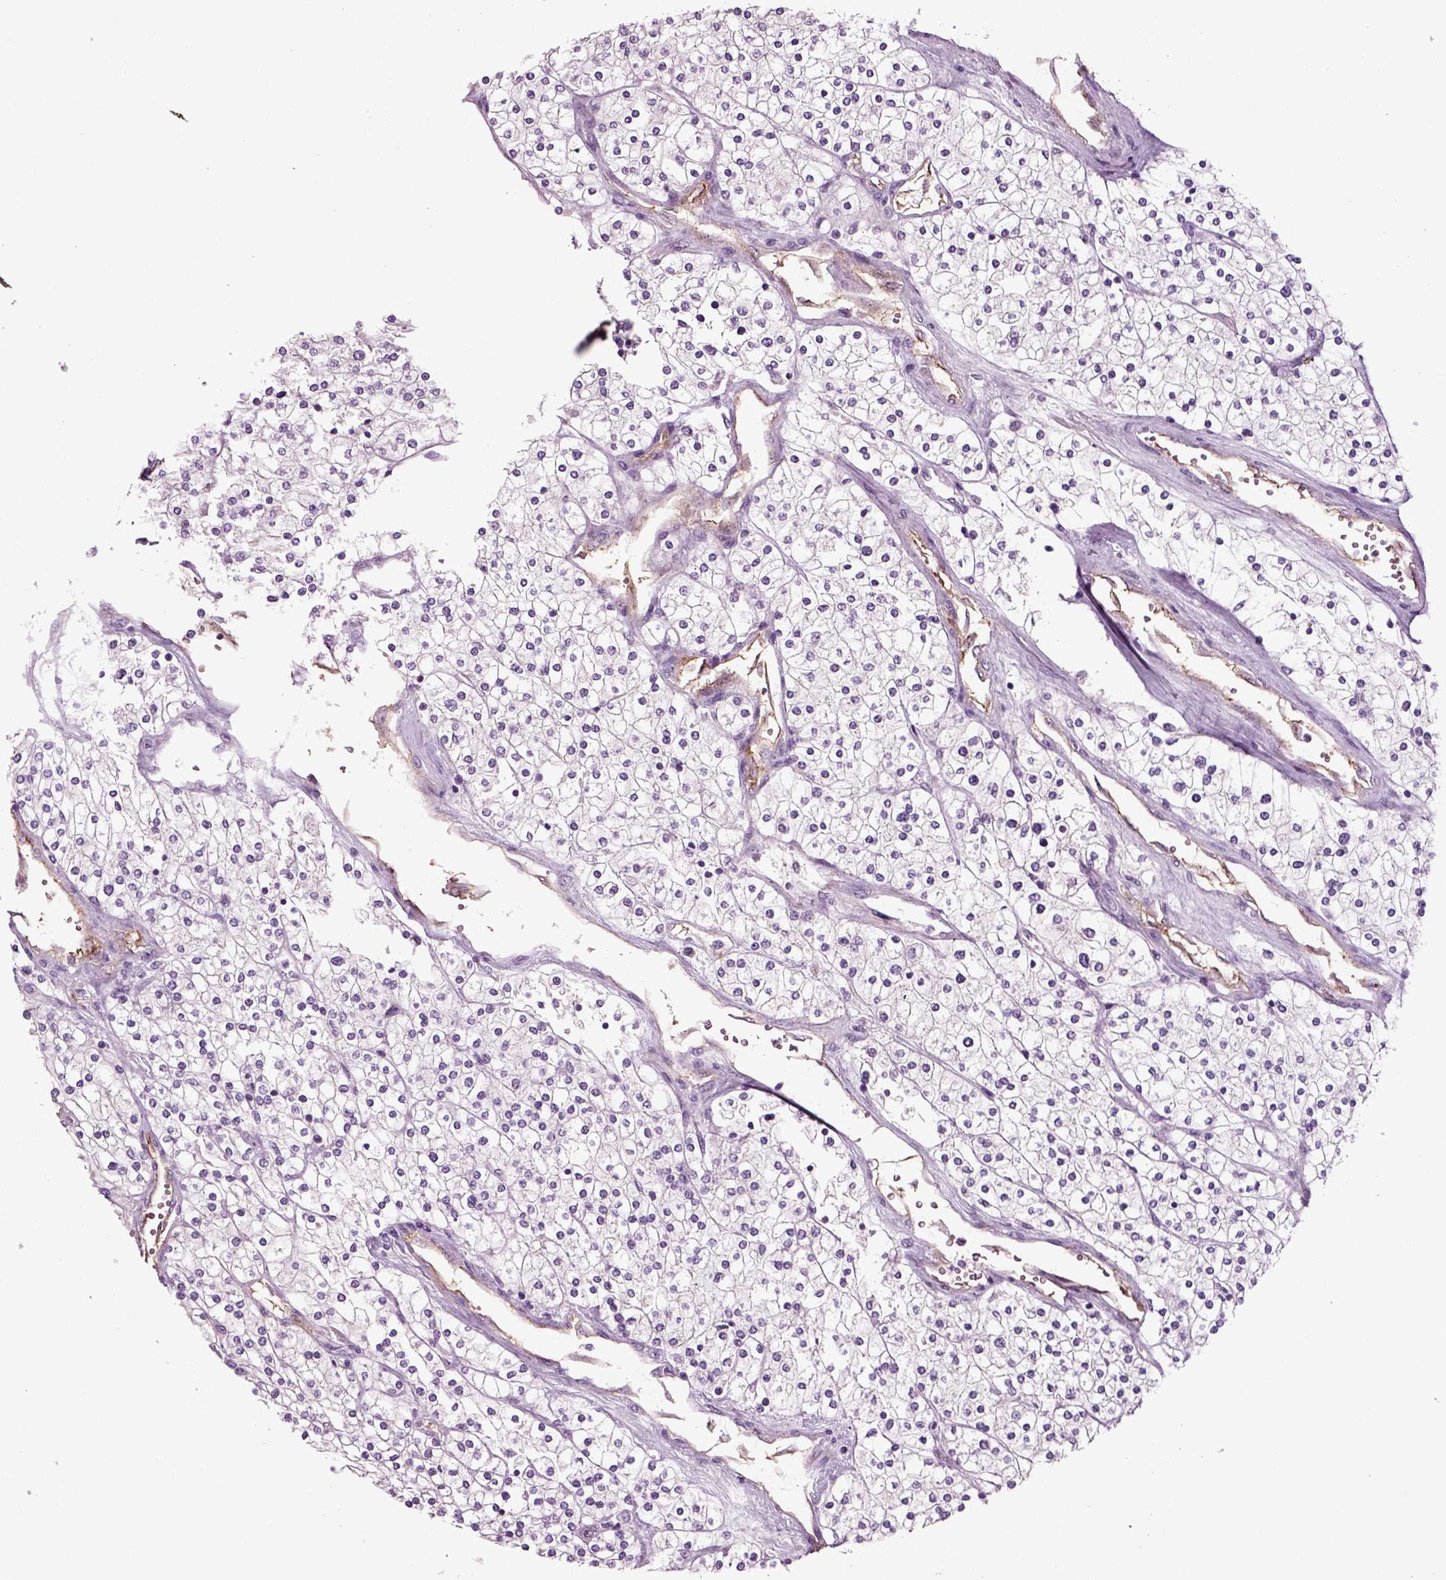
{"staining": {"intensity": "negative", "quantity": "none", "location": "none"}, "tissue": "renal cancer", "cell_type": "Tumor cells", "image_type": "cancer", "snomed": [{"axis": "morphology", "description": "Adenocarcinoma, NOS"}, {"axis": "topography", "description": "Kidney"}], "caption": "DAB (3,3'-diaminobenzidine) immunohistochemical staining of human renal cancer (adenocarcinoma) shows no significant positivity in tumor cells.", "gene": "COL9A2", "patient": {"sex": "male", "age": 80}}